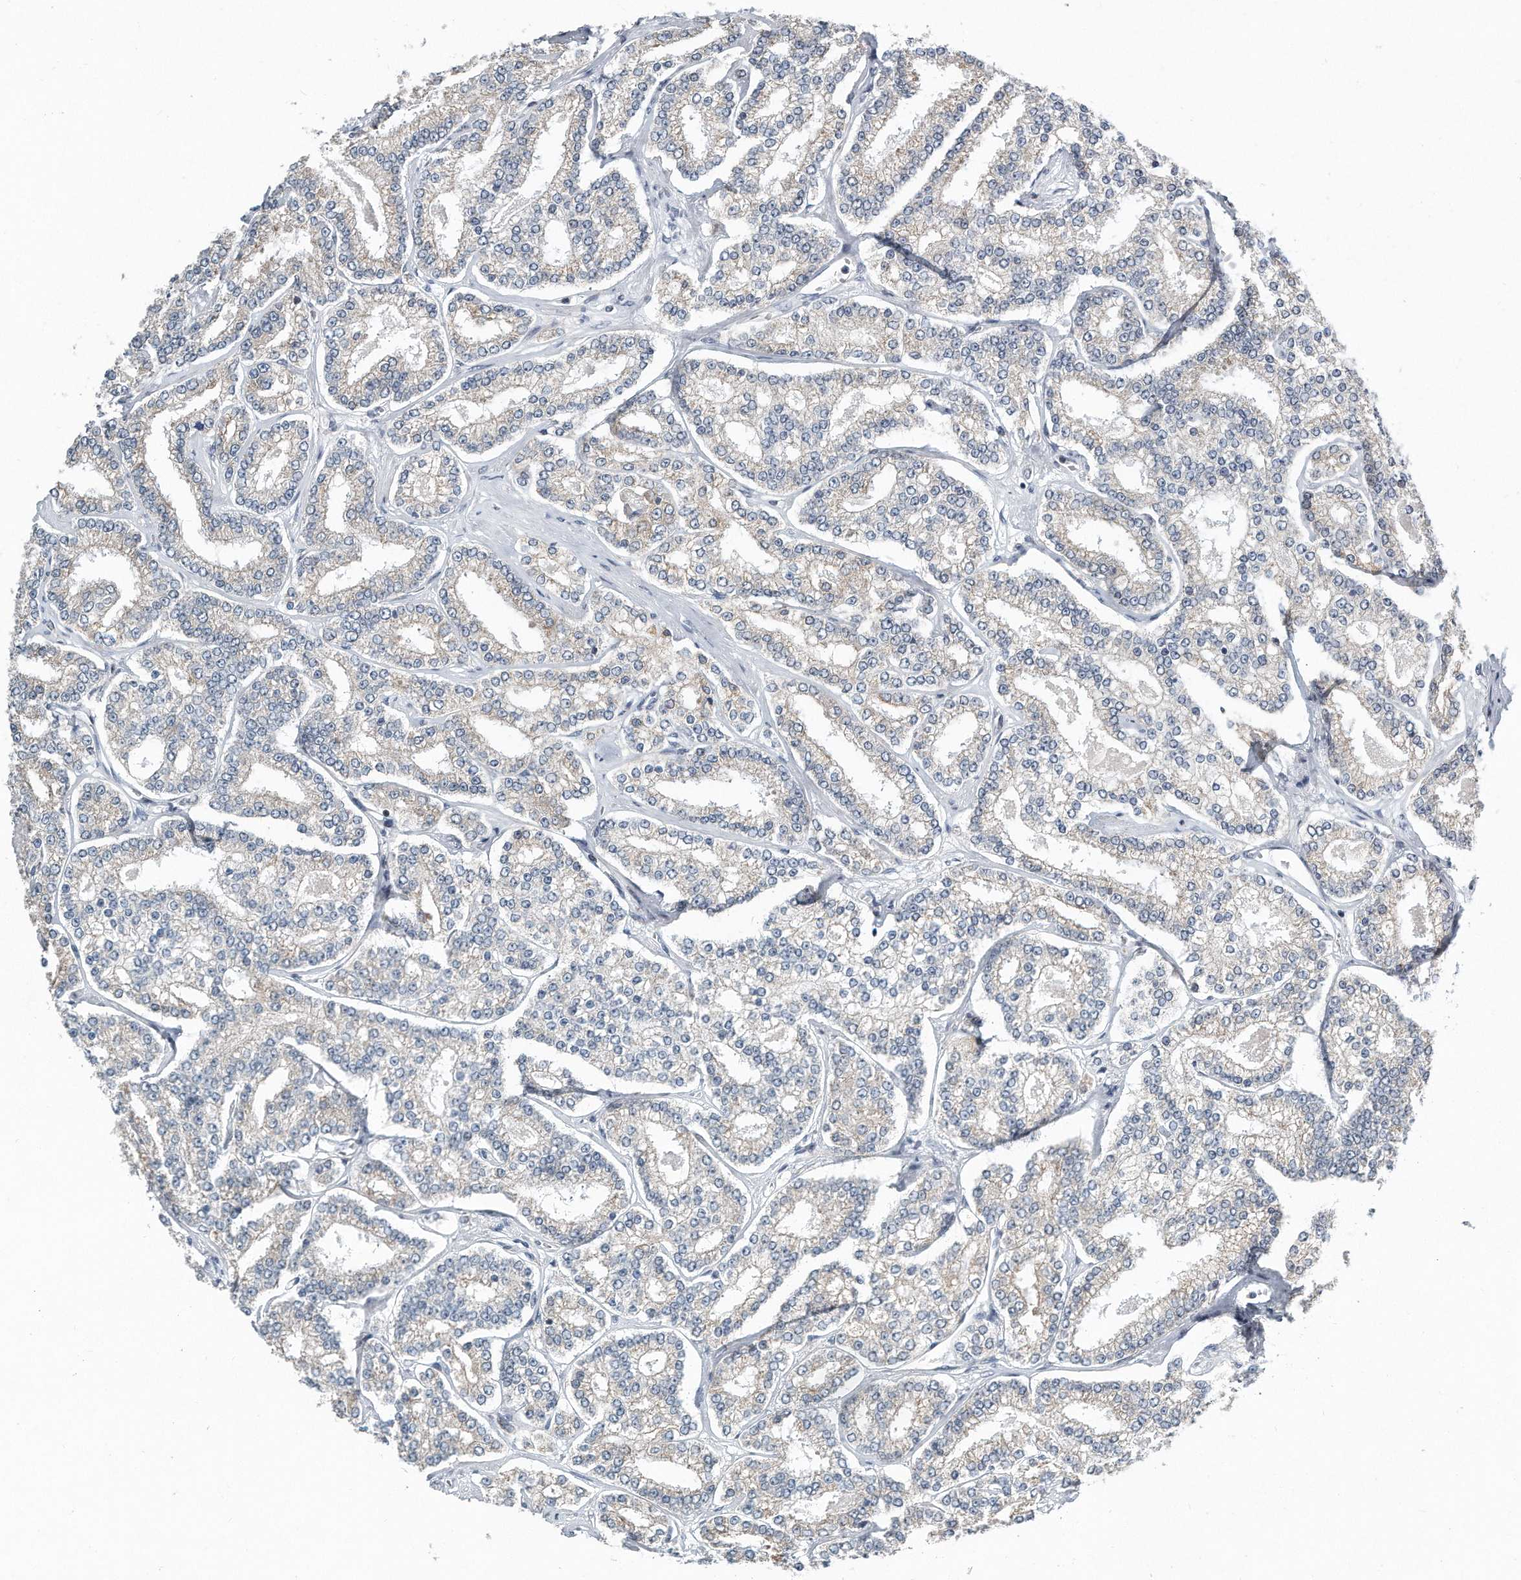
{"staining": {"intensity": "weak", "quantity": "25%-75%", "location": "cytoplasmic/membranous"}, "tissue": "prostate cancer", "cell_type": "Tumor cells", "image_type": "cancer", "snomed": [{"axis": "morphology", "description": "Normal tissue, NOS"}, {"axis": "morphology", "description": "Adenocarcinoma, High grade"}, {"axis": "topography", "description": "Prostate"}], "caption": "The immunohistochemical stain highlights weak cytoplasmic/membranous expression in tumor cells of adenocarcinoma (high-grade) (prostate) tissue.", "gene": "VLDLR", "patient": {"sex": "male", "age": 83}}